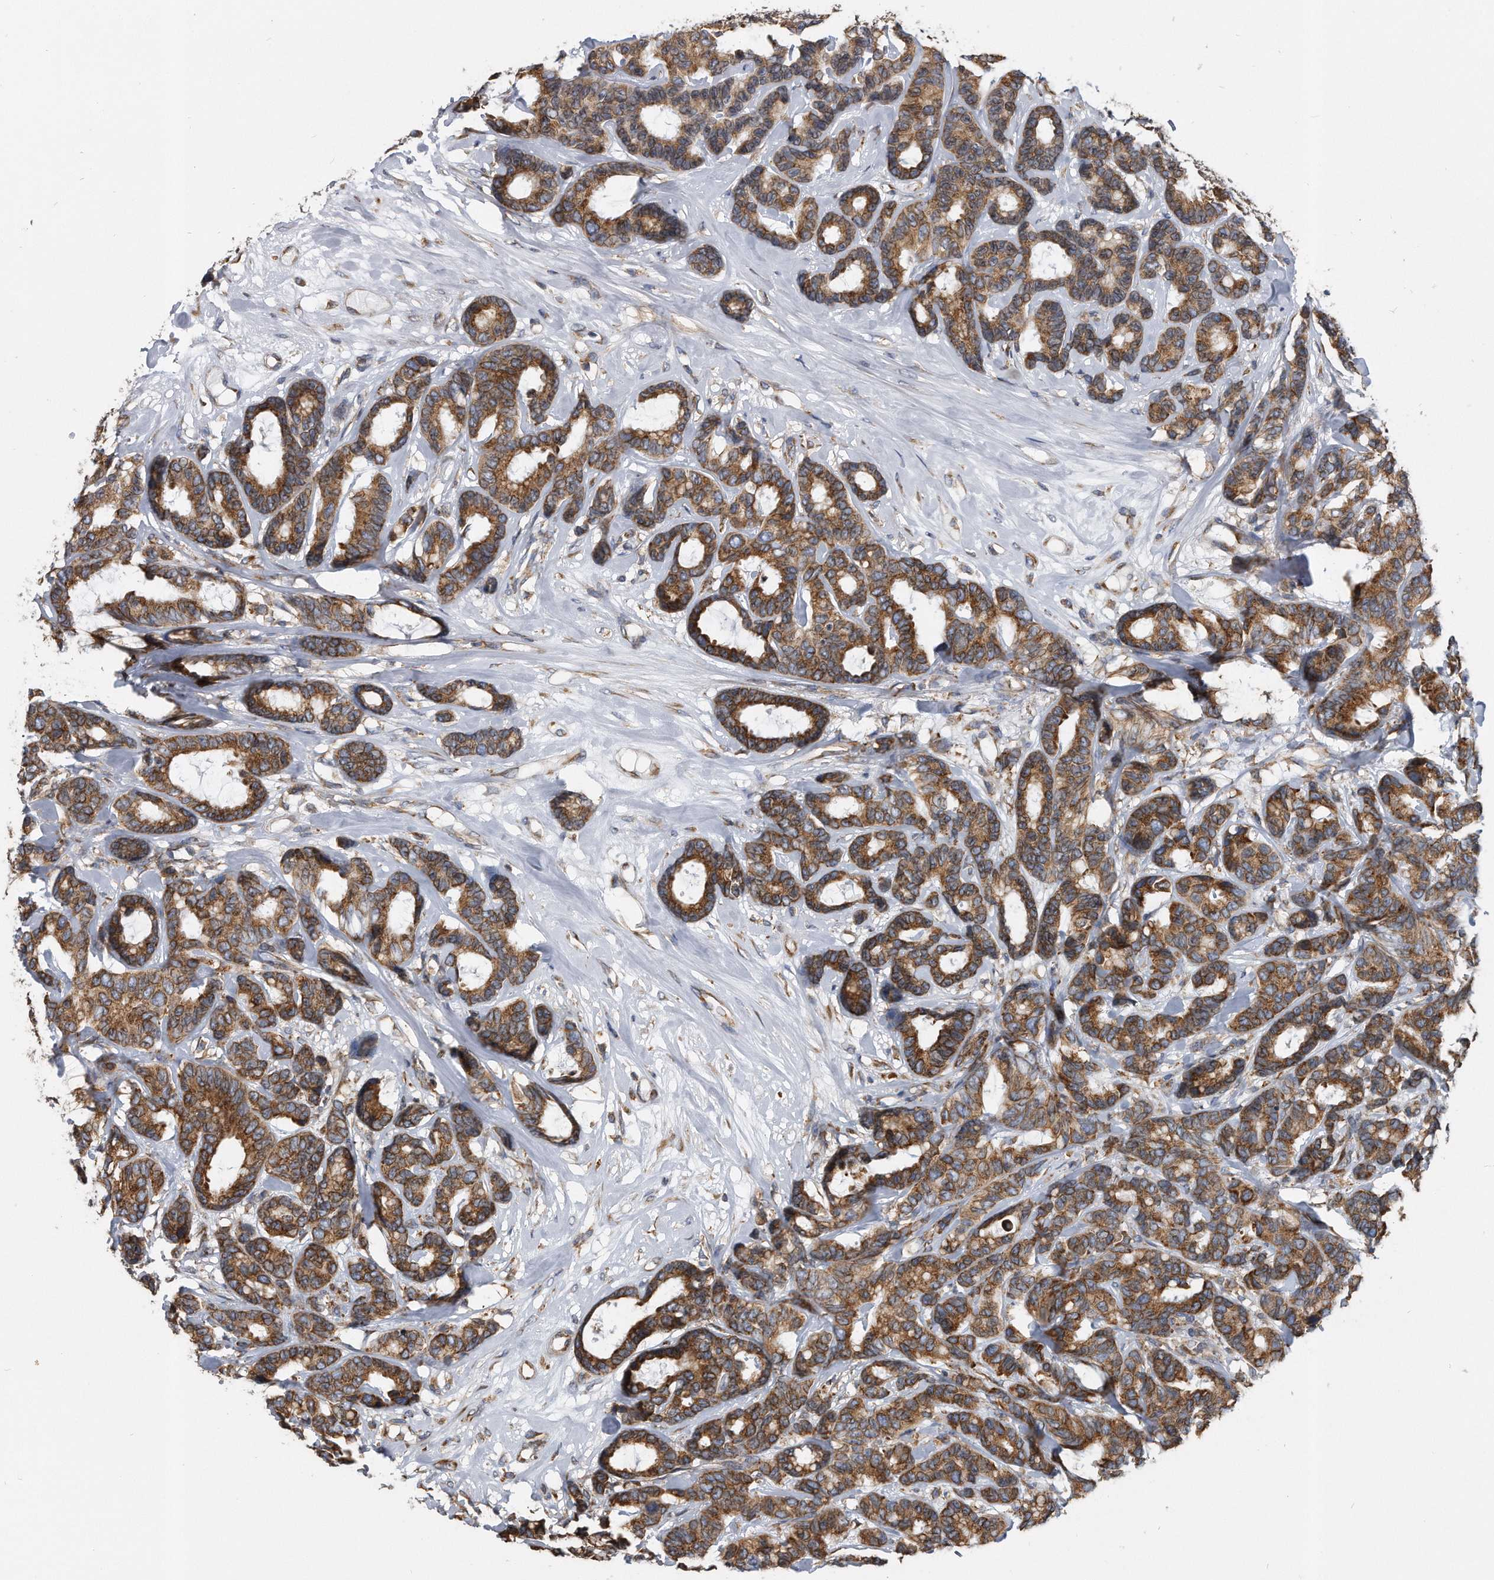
{"staining": {"intensity": "strong", "quantity": ">75%", "location": "cytoplasmic/membranous"}, "tissue": "breast cancer", "cell_type": "Tumor cells", "image_type": "cancer", "snomed": [{"axis": "morphology", "description": "Duct carcinoma"}, {"axis": "topography", "description": "Breast"}], "caption": "Immunohistochemistry staining of breast cancer (infiltrating ductal carcinoma), which displays high levels of strong cytoplasmic/membranous positivity in about >75% of tumor cells indicating strong cytoplasmic/membranous protein staining. The staining was performed using DAB (brown) for protein detection and nuclei were counterstained in hematoxylin (blue).", "gene": "CCDC47", "patient": {"sex": "female", "age": 87}}